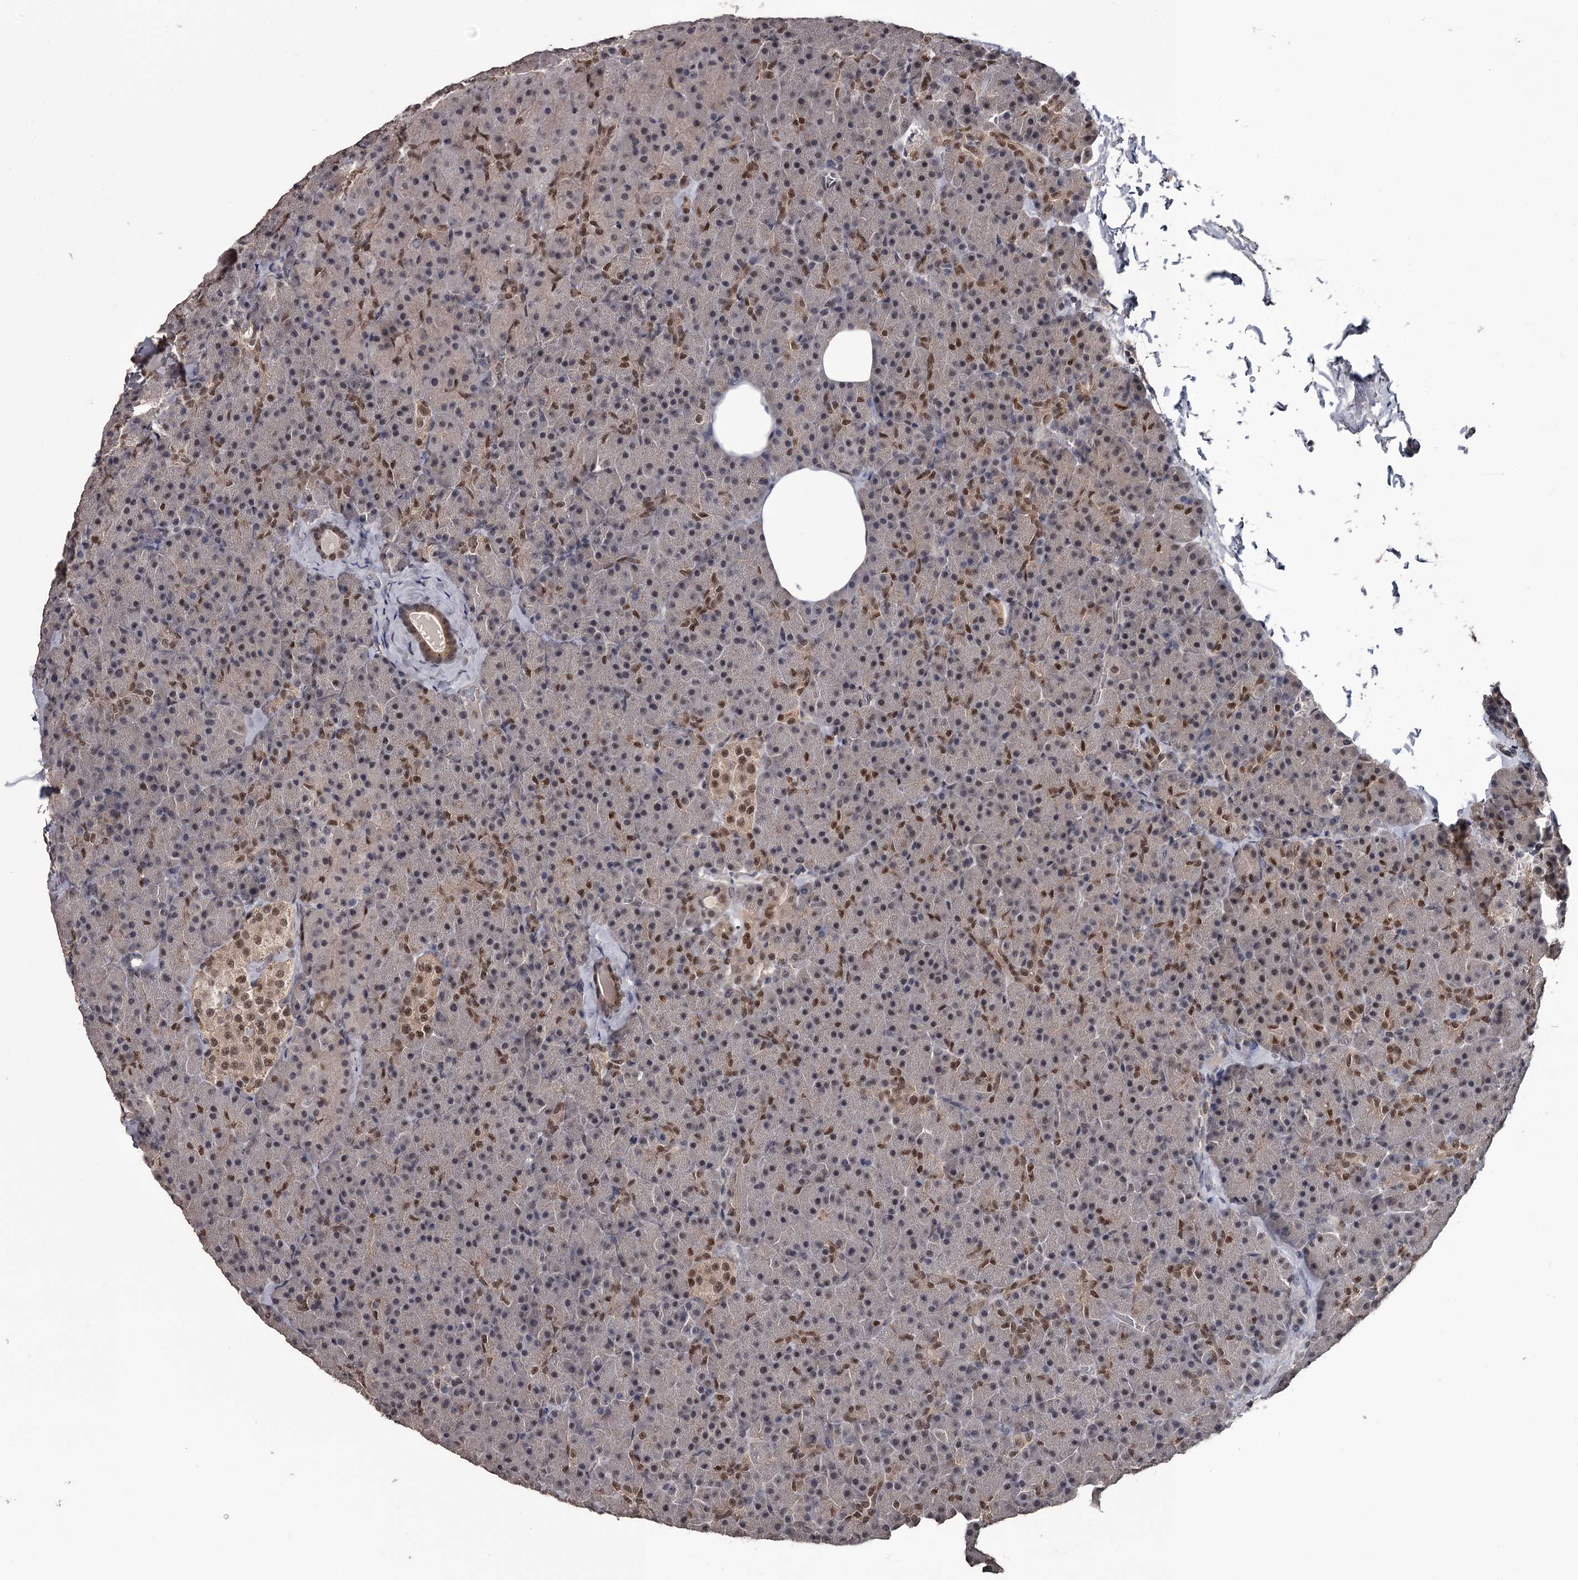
{"staining": {"intensity": "moderate", "quantity": "25%-75%", "location": "nuclear"}, "tissue": "pancreas", "cell_type": "Exocrine glandular cells", "image_type": "normal", "snomed": [{"axis": "morphology", "description": "Normal tissue, NOS"}, {"axis": "morphology", "description": "Carcinoid, malignant, NOS"}, {"axis": "topography", "description": "Pancreas"}], "caption": "Immunohistochemistry (IHC) of normal human pancreas shows medium levels of moderate nuclear staining in about 25%-75% of exocrine glandular cells.", "gene": "PRPF40B", "patient": {"sex": "female", "age": 35}}